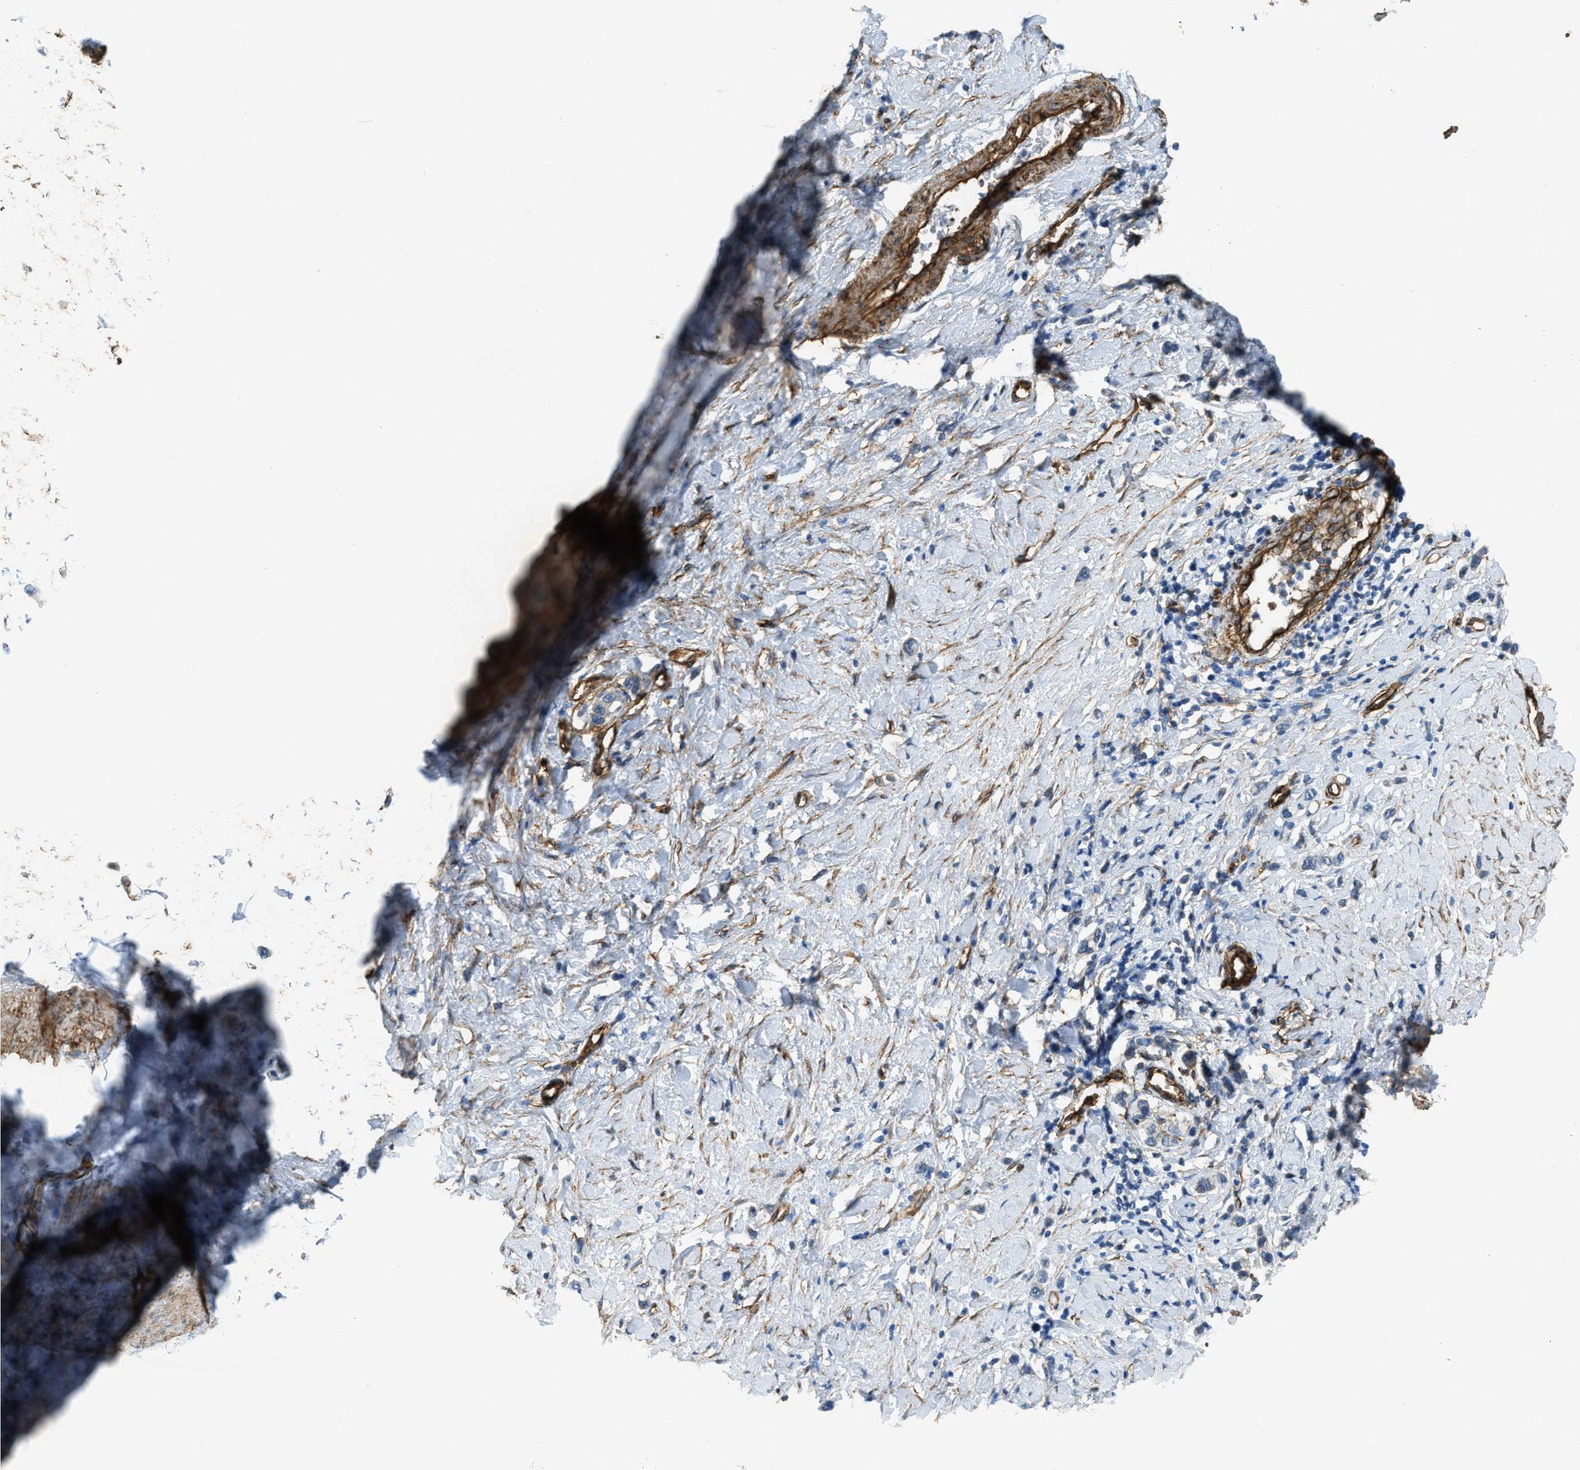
{"staining": {"intensity": "negative", "quantity": "none", "location": "none"}, "tissue": "stomach cancer", "cell_type": "Tumor cells", "image_type": "cancer", "snomed": [{"axis": "morphology", "description": "Adenocarcinoma, NOS"}, {"axis": "topography", "description": "Stomach"}], "caption": "Tumor cells are negative for protein expression in human adenocarcinoma (stomach).", "gene": "TMEM43", "patient": {"sex": "female", "age": 65}}